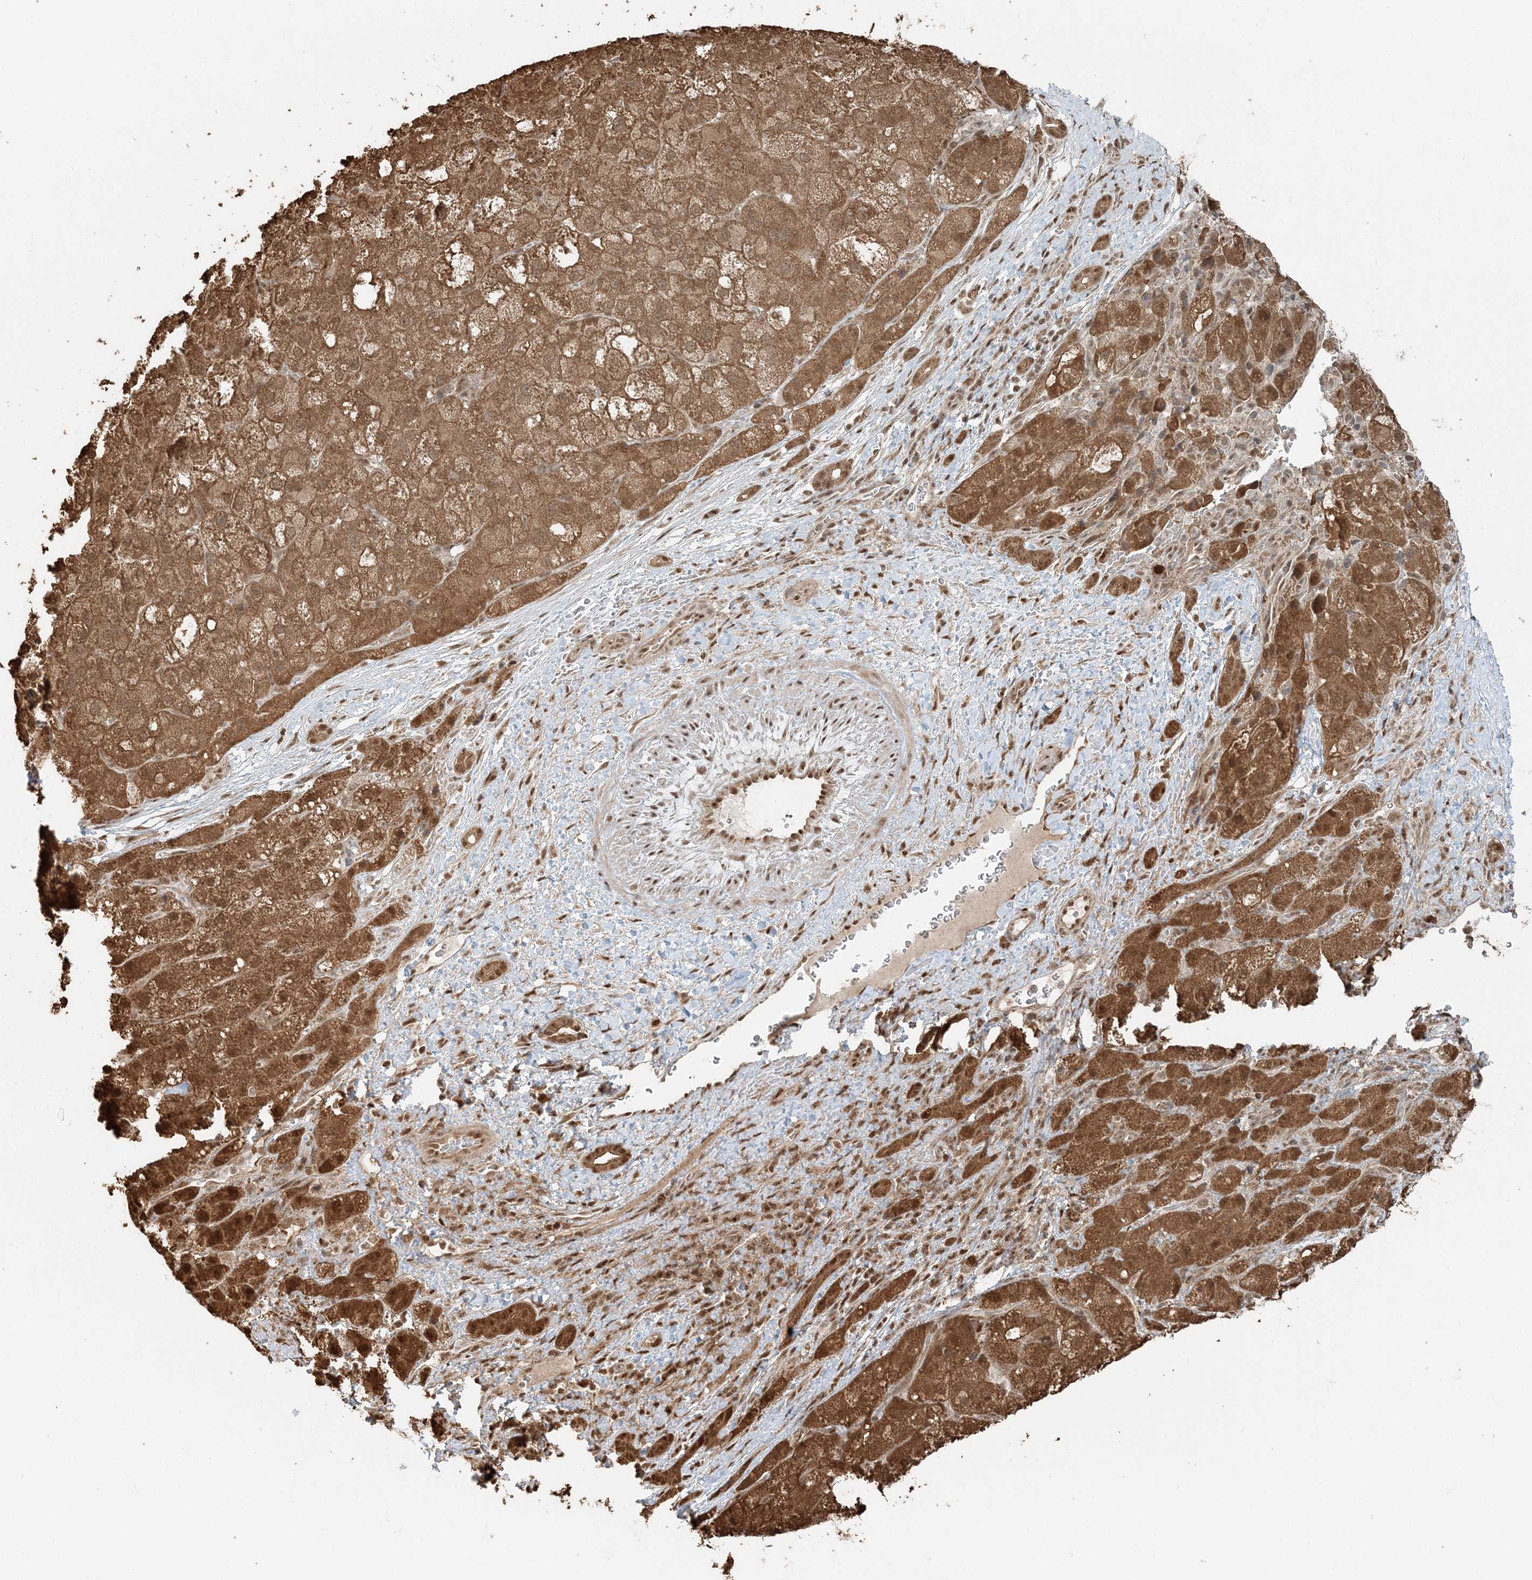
{"staining": {"intensity": "strong", "quantity": ">75%", "location": "cytoplasmic/membranous"}, "tissue": "liver cancer", "cell_type": "Tumor cells", "image_type": "cancer", "snomed": [{"axis": "morphology", "description": "Carcinoma, Hepatocellular, NOS"}, {"axis": "topography", "description": "Liver"}], "caption": "A brown stain labels strong cytoplasmic/membranous staining of a protein in liver cancer (hepatocellular carcinoma) tumor cells. (DAB (3,3'-diaminobenzidine) IHC, brown staining for protein, blue staining for nuclei).", "gene": "ARHGAP35", "patient": {"sex": "male", "age": 57}}